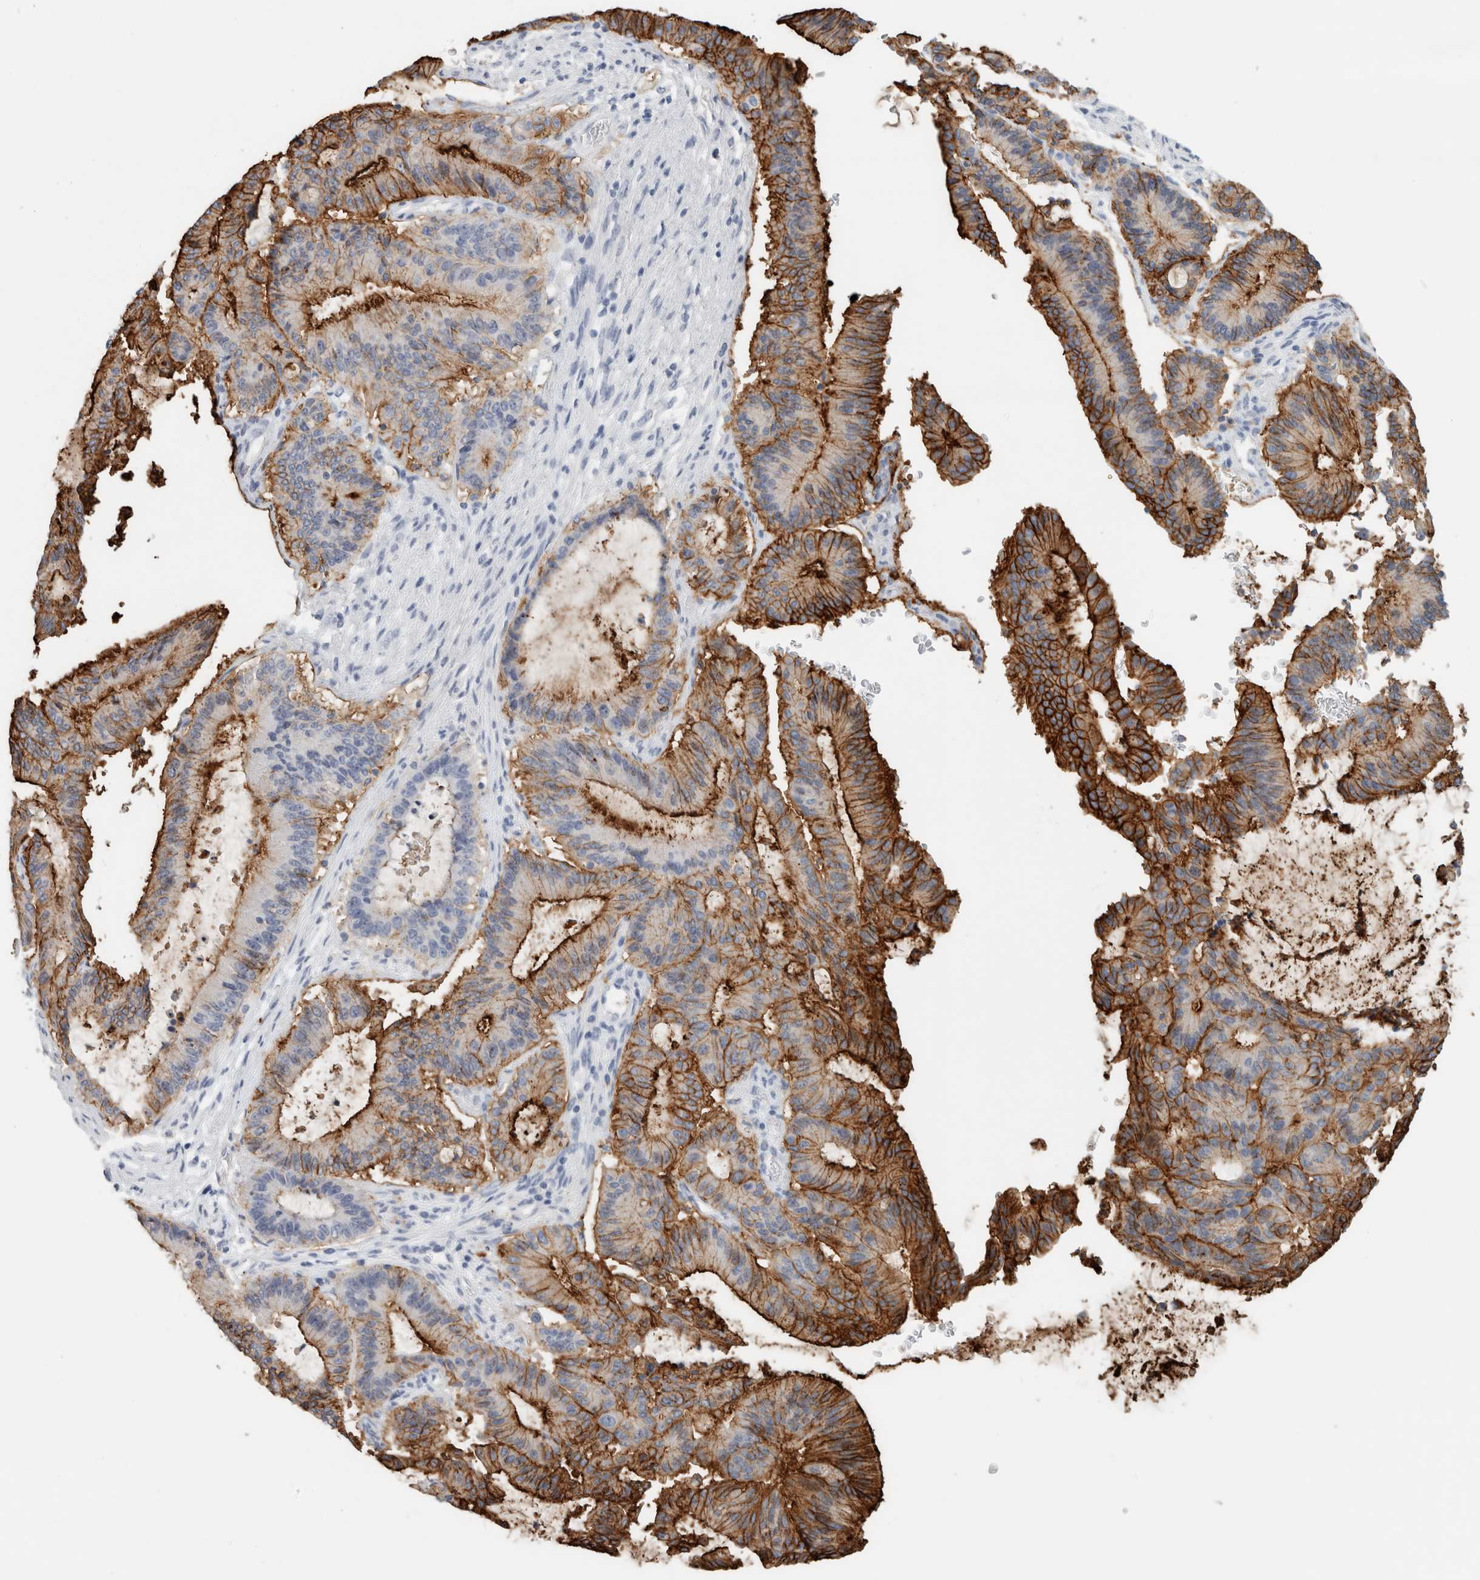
{"staining": {"intensity": "strong", "quantity": "25%-75%", "location": "cytoplasmic/membranous"}, "tissue": "liver cancer", "cell_type": "Tumor cells", "image_type": "cancer", "snomed": [{"axis": "morphology", "description": "Cholangiocarcinoma"}, {"axis": "topography", "description": "Liver"}], "caption": "Human liver cancer stained for a protein (brown) displays strong cytoplasmic/membranous positive expression in about 25%-75% of tumor cells.", "gene": "TSPAN8", "patient": {"sex": "female", "age": 73}}